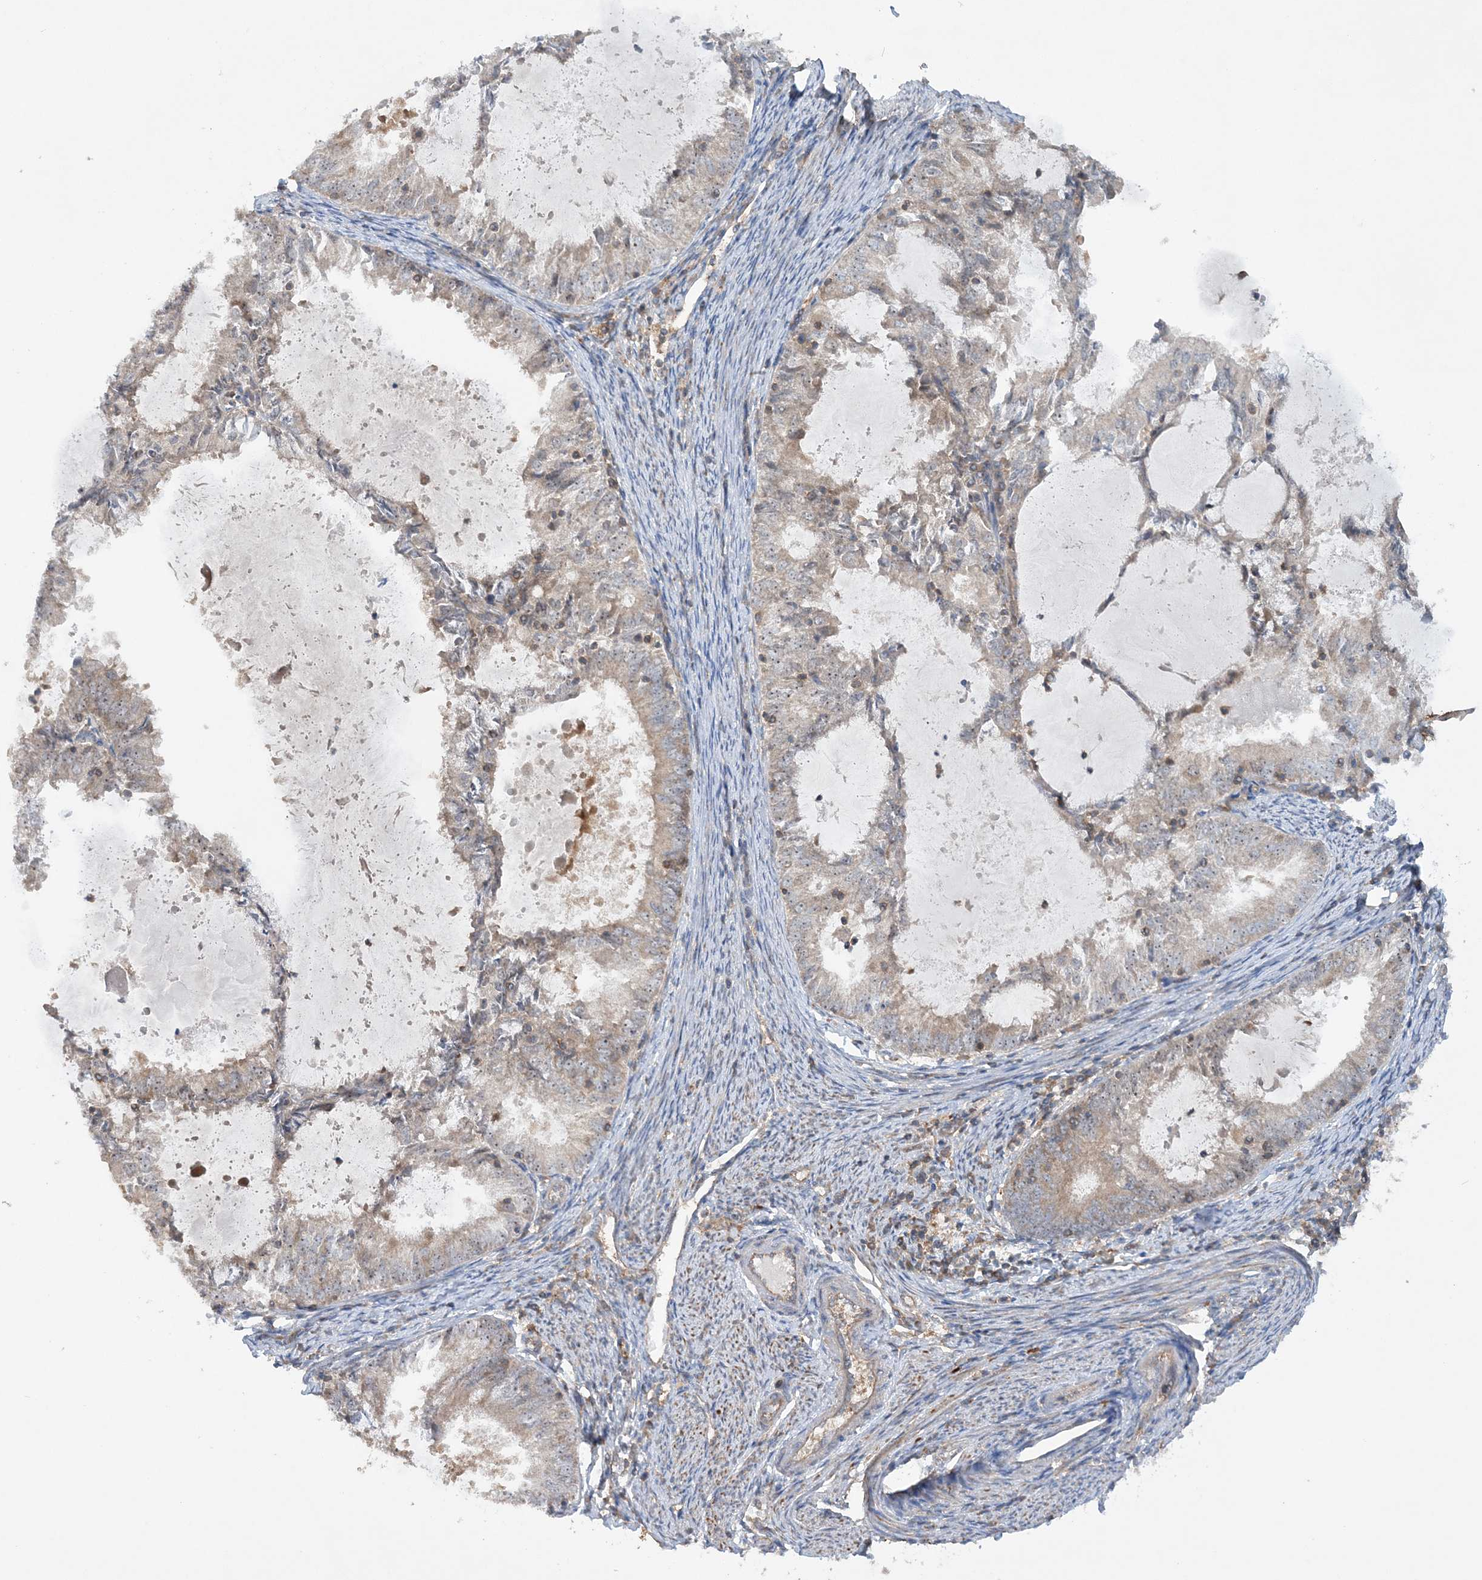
{"staining": {"intensity": "weak", "quantity": "<25%", "location": "cytoplasmic/membranous"}, "tissue": "endometrial cancer", "cell_type": "Tumor cells", "image_type": "cancer", "snomed": [{"axis": "morphology", "description": "Adenocarcinoma, NOS"}, {"axis": "topography", "description": "Endometrium"}], "caption": "Immunohistochemistry (IHC) histopathology image of neoplastic tissue: human endometrial cancer (adenocarcinoma) stained with DAB exhibits no significant protein positivity in tumor cells.", "gene": "ACAP2", "patient": {"sex": "female", "age": 57}}